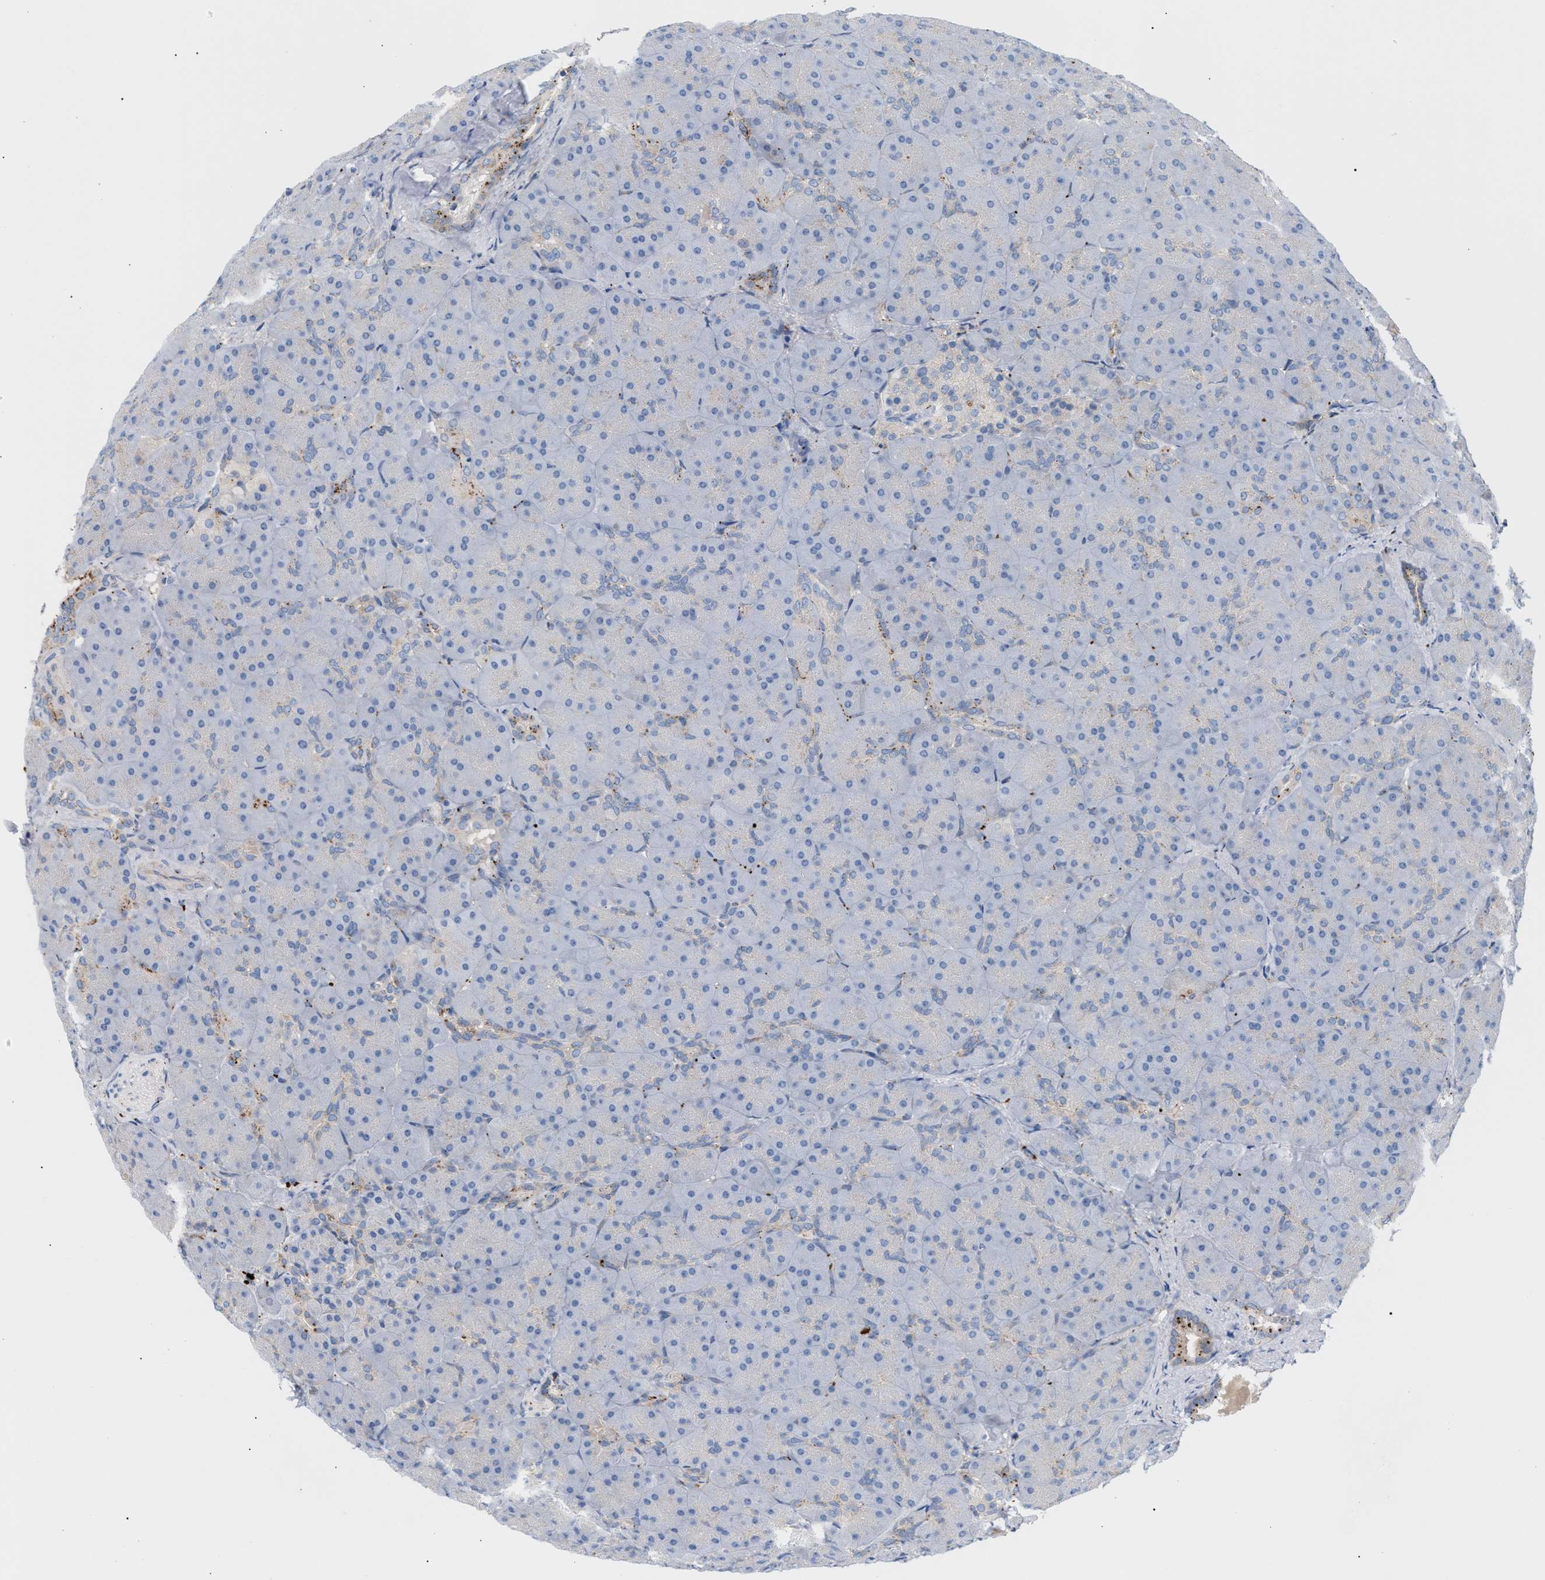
{"staining": {"intensity": "moderate", "quantity": "<25%", "location": "cytoplasmic/membranous"}, "tissue": "pancreas", "cell_type": "Exocrine glandular cells", "image_type": "normal", "snomed": [{"axis": "morphology", "description": "Normal tissue, NOS"}, {"axis": "topography", "description": "Pancreas"}], "caption": "Immunohistochemical staining of benign pancreas exhibits moderate cytoplasmic/membranous protein expression in approximately <25% of exocrine glandular cells. Using DAB (3,3'-diaminobenzidine) (brown) and hematoxylin (blue) stains, captured at high magnification using brightfield microscopy.", "gene": "MBTD1", "patient": {"sex": "male", "age": 66}}